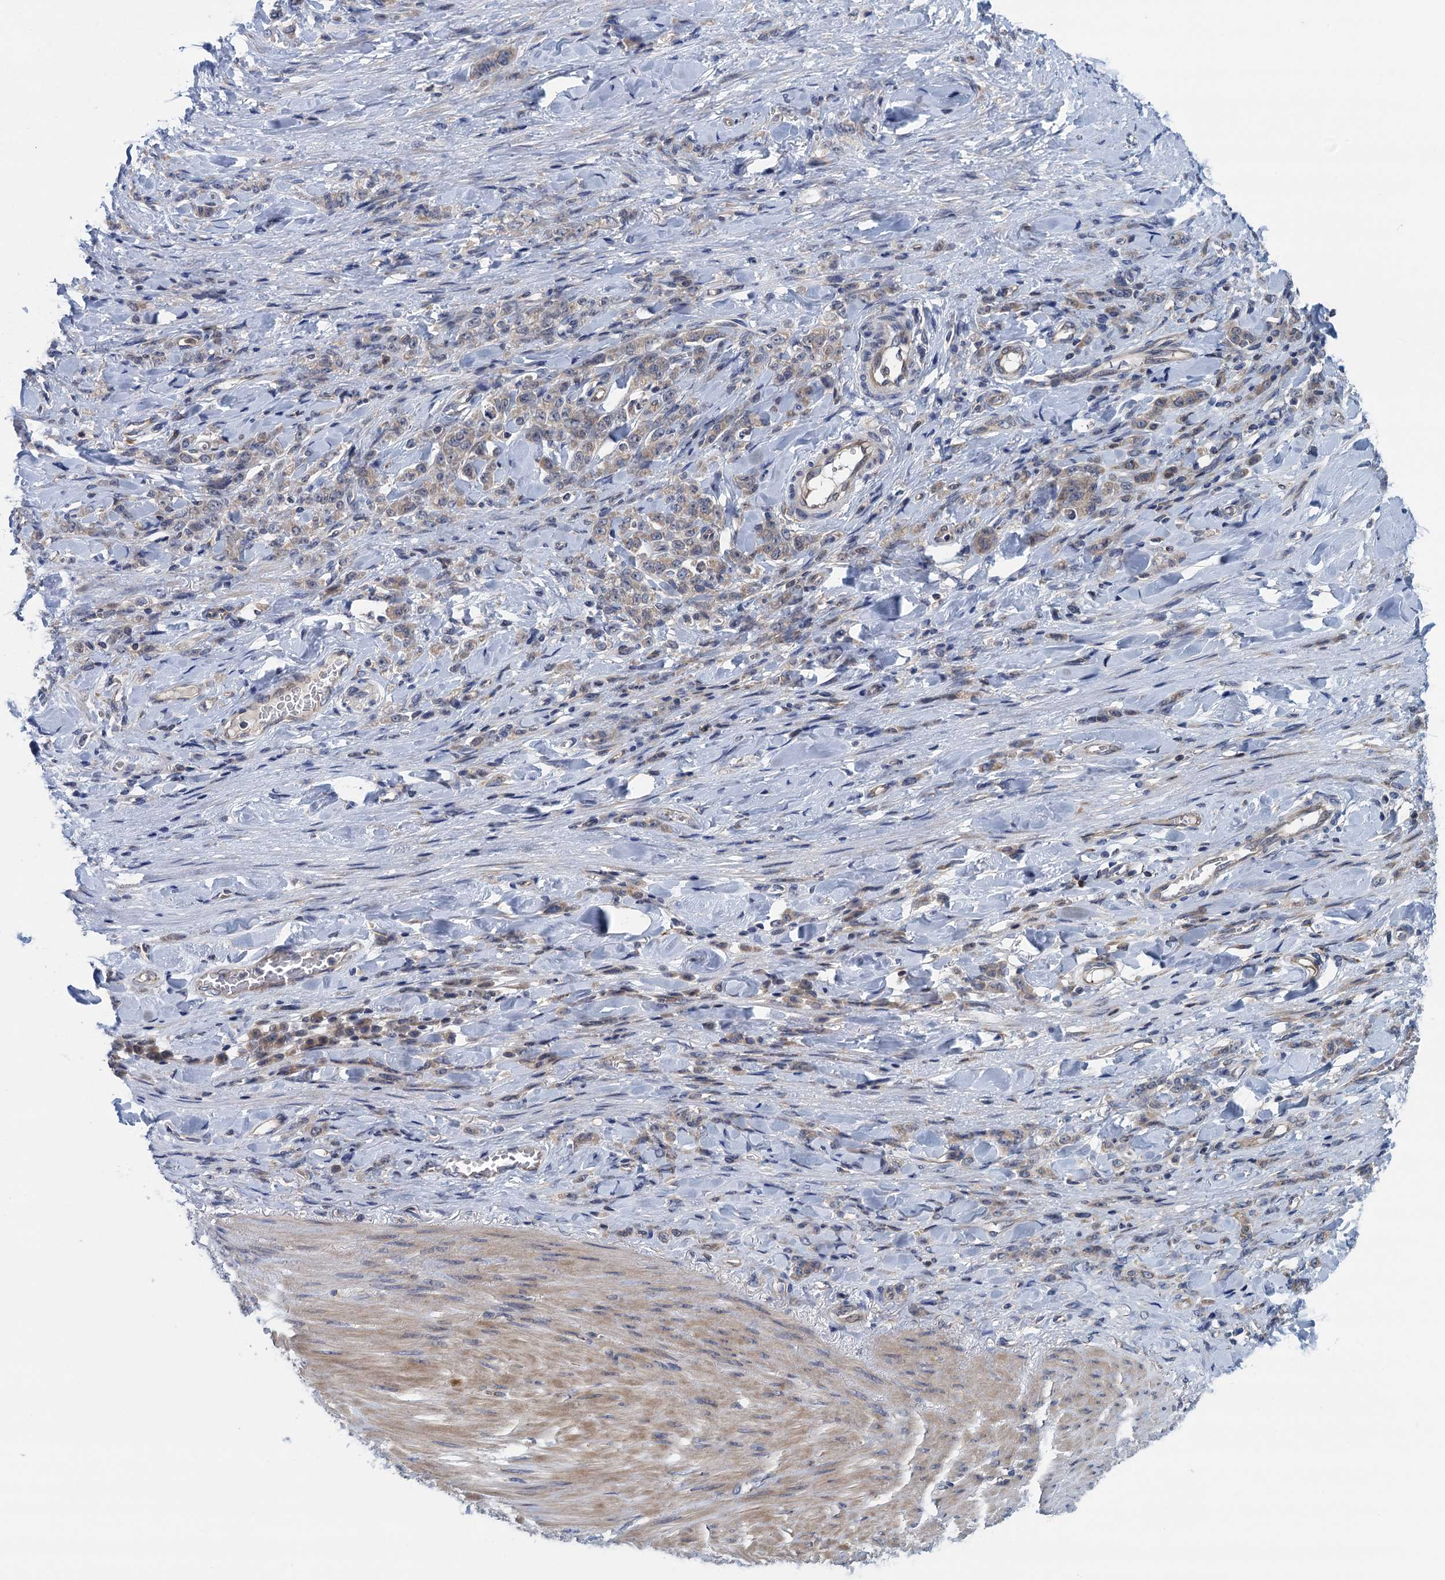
{"staining": {"intensity": "weak", "quantity": ">75%", "location": "cytoplasmic/membranous"}, "tissue": "stomach cancer", "cell_type": "Tumor cells", "image_type": "cancer", "snomed": [{"axis": "morphology", "description": "Normal tissue, NOS"}, {"axis": "morphology", "description": "Adenocarcinoma, NOS"}, {"axis": "topography", "description": "Stomach"}], "caption": "Weak cytoplasmic/membranous positivity for a protein is identified in about >75% of tumor cells of adenocarcinoma (stomach) using immunohistochemistry (IHC).", "gene": "CNTN5", "patient": {"sex": "male", "age": 82}}